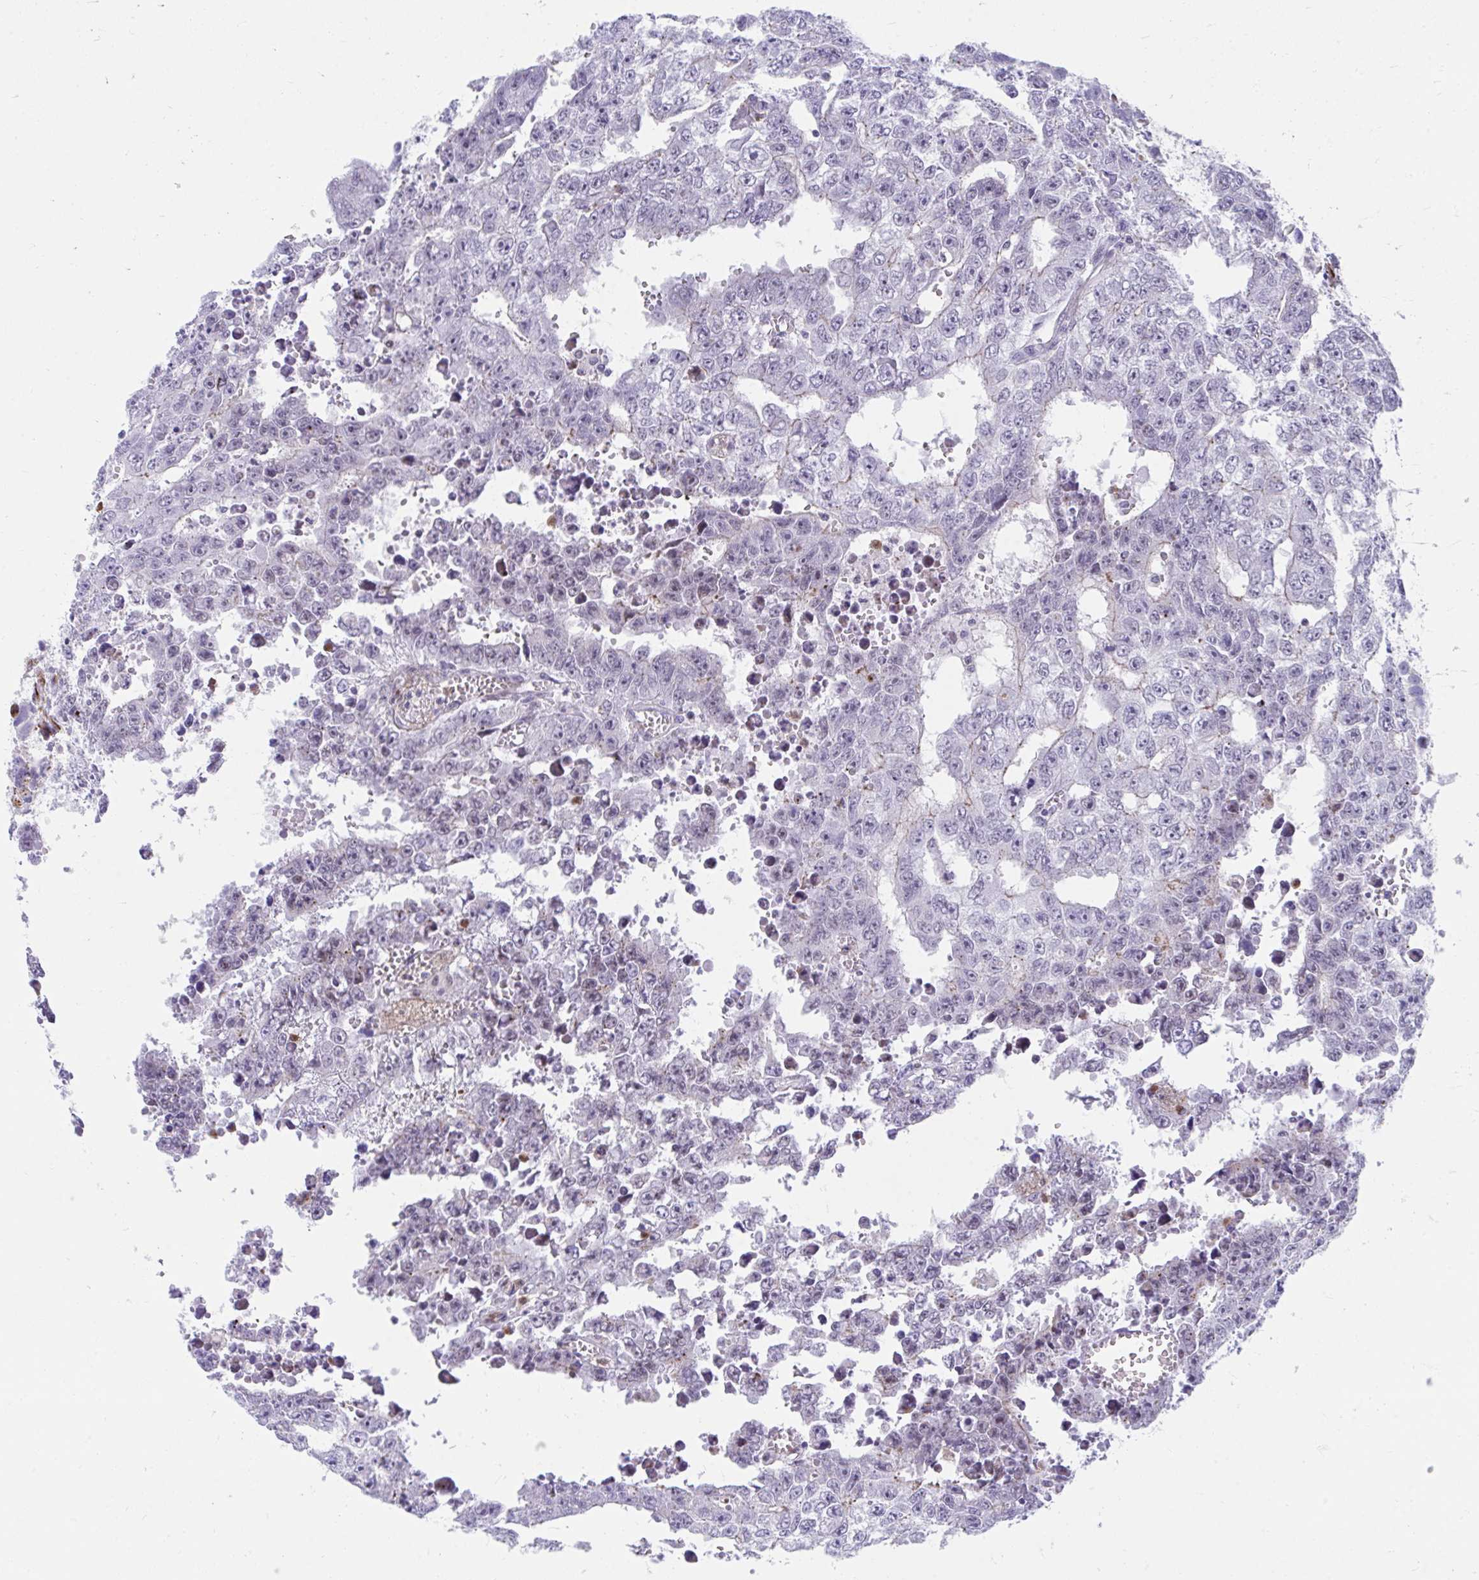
{"staining": {"intensity": "negative", "quantity": "none", "location": "none"}, "tissue": "testis cancer", "cell_type": "Tumor cells", "image_type": "cancer", "snomed": [{"axis": "morphology", "description": "Carcinoma, Embryonal, NOS"}, {"axis": "morphology", "description": "Teratoma, malignant, NOS"}, {"axis": "topography", "description": "Testis"}], "caption": "Immunohistochemistry (IHC) of testis cancer shows no positivity in tumor cells. The staining was performed using DAB (3,3'-diaminobenzidine) to visualize the protein expression in brown, while the nuclei were stained in blue with hematoxylin (Magnification: 20x).", "gene": "CSTB", "patient": {"sex": "male", "age": 24}}